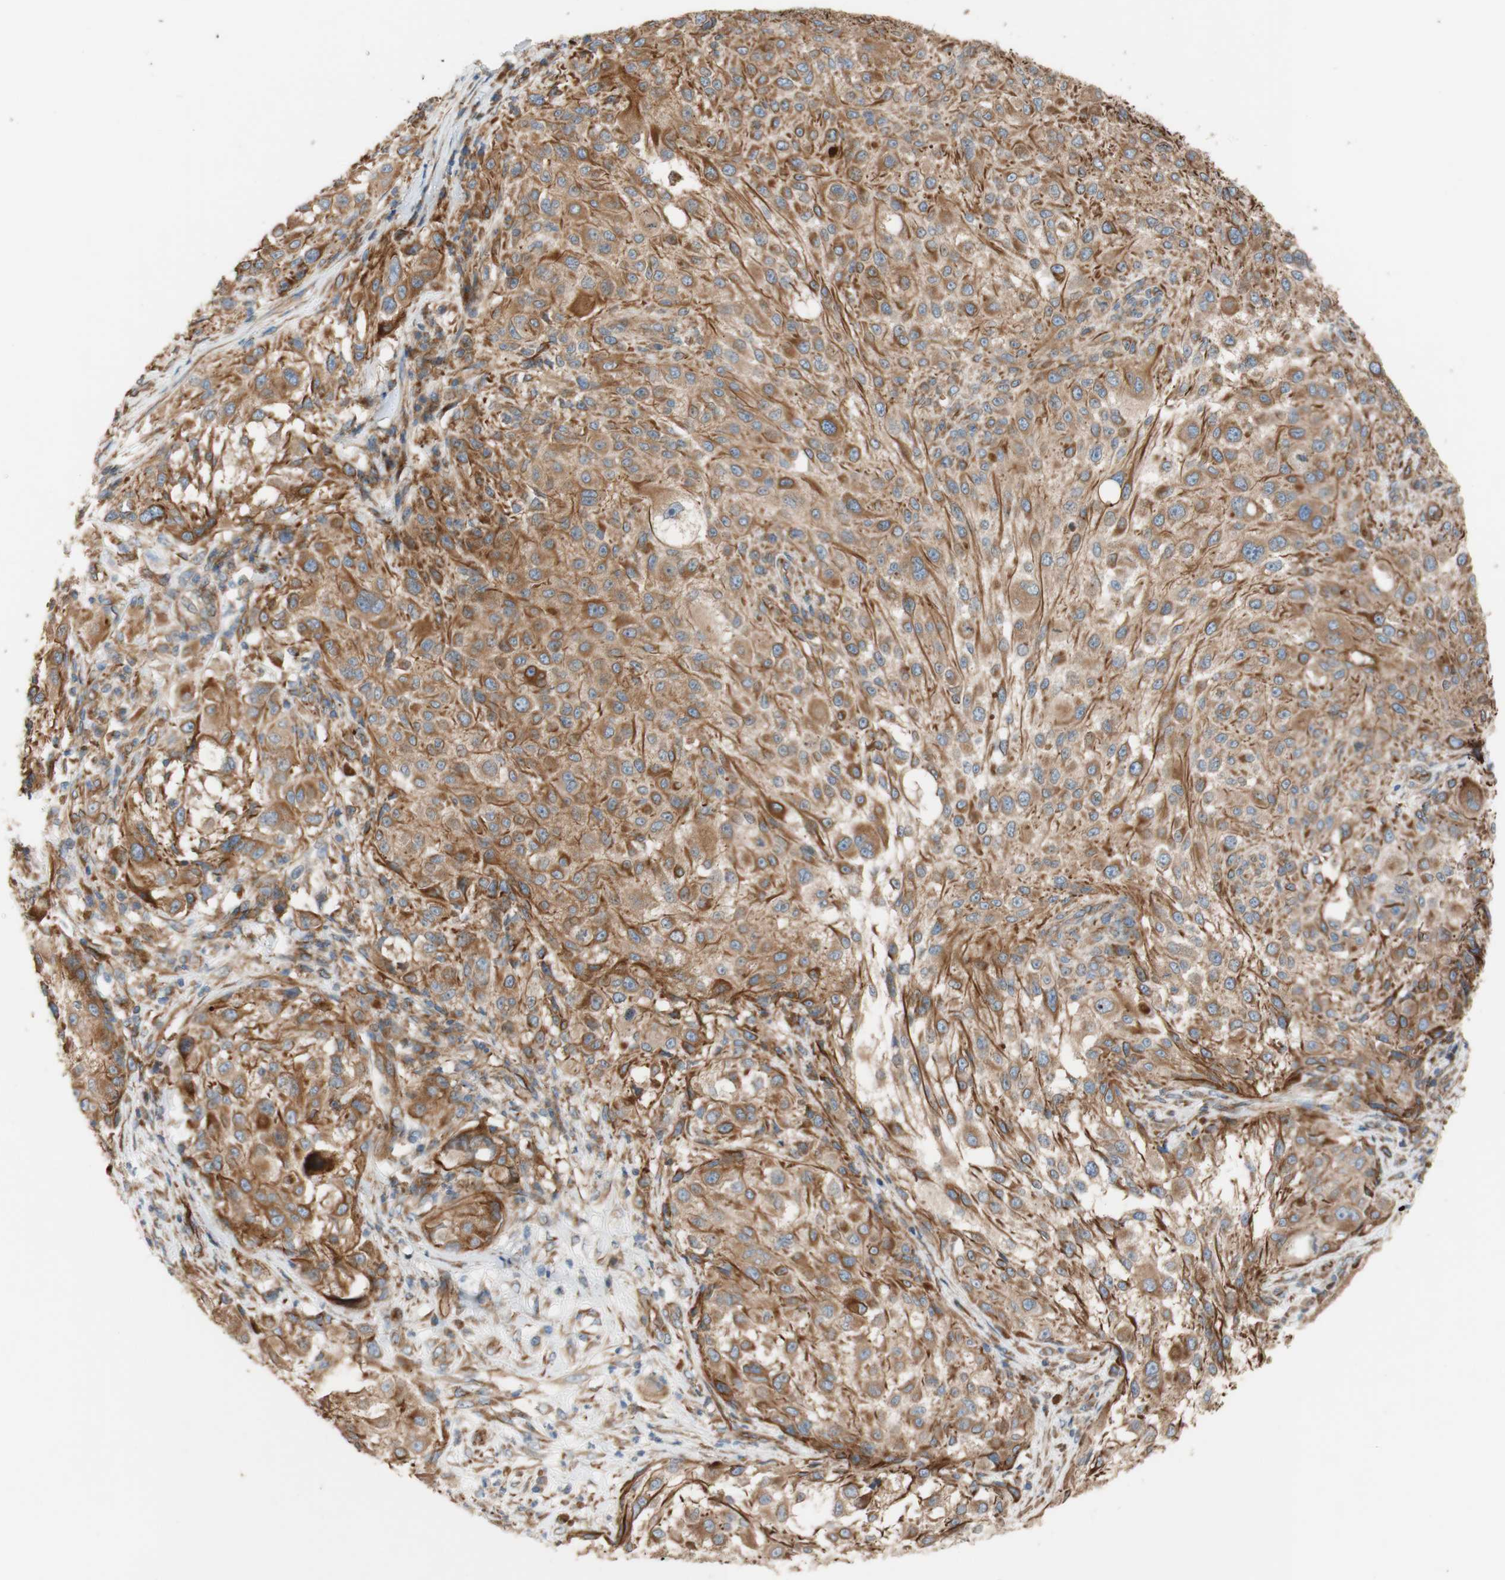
{"staining": {"intensity": "moderate", "quantity": ">75%", "location": "cytoplasmic/membranous"}, "tissue": "melanoma", "cell_type": "Tumor cells", "image_type": "cancer", "snomed": [{"axis": "morphology", "description": "Necrosis, NOS"}, {"axis": "morphology", "description": "Malignant melanoma, NOS"}, {"axis": "topography", "description": "Skin"}], "caption": "DAB (3,3'-diaminobenzidine) immunohistochemical staining of human melanoma reveals moderate cytoplasmic/membranous protein positivity in about >75% of tumor cells. (brown staining indicates protein expression, while blue staining denotes nuclei).", "gene": "C1orf43", "patient": {"sex": "female", "age": 87}}